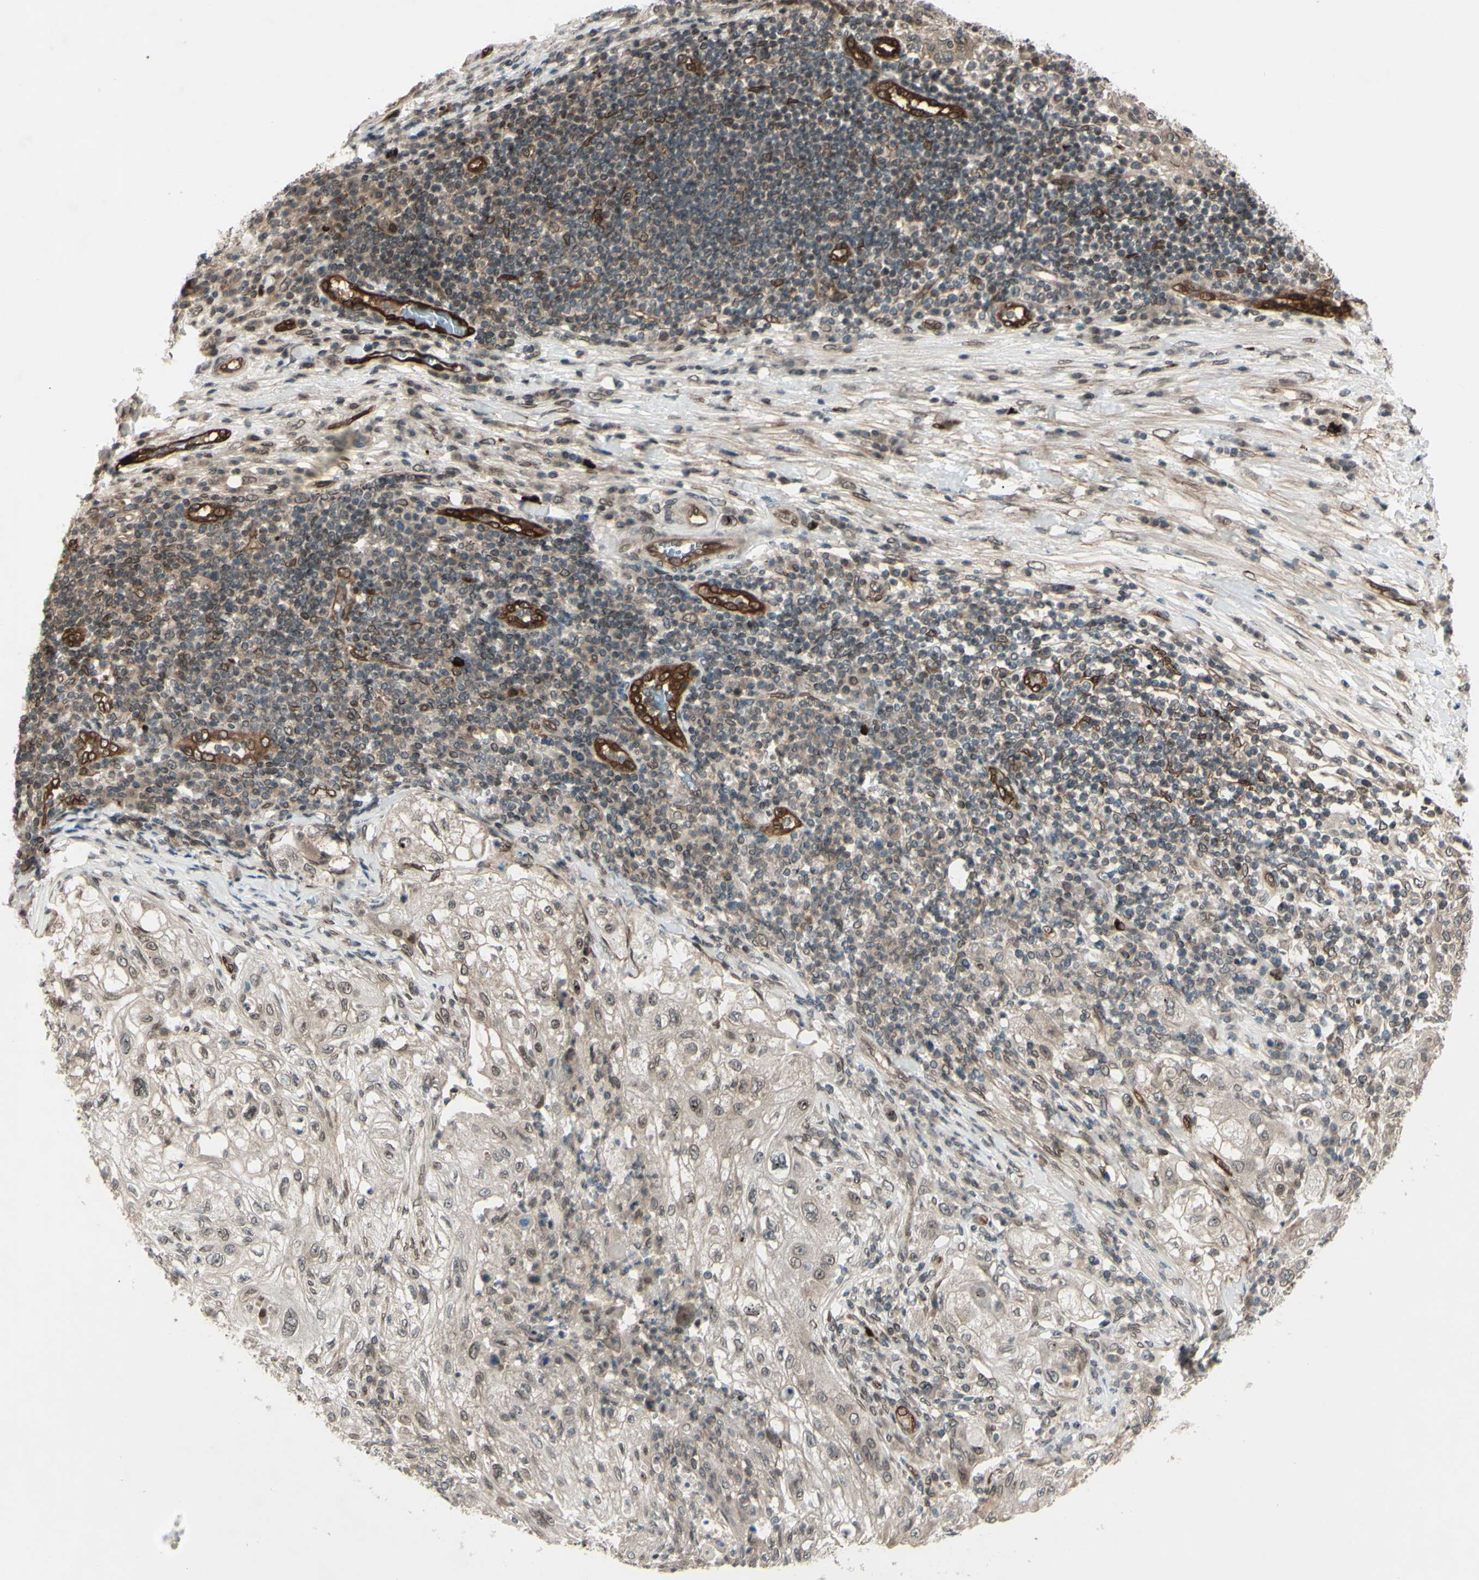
{"staining": {"intensity": "weak", "quantity": ">75%", "location": "cytoplasmic/membranous,nuclear"}, "tissue": "lung cancer", "cell_type": "Tumor cells", "image_type": "cancer", "snomed": [{"axis": "morphology", "description": "Inflammation, NOS"}, {"axis": "morphology", "description": "Squamous cell carcinoma, NOS"}, {"axis": "topography", "description": "Lymph node"}, {"axis": "topography", "description": "Soft tissue"}, {"axis": "topography", "description": "Lung"}], "caption": "This image demonstrates IHC staining of squamous cell carcinoma (lung), with low weak cytoplasmic/membranous and nuclear positivity in about >75% of tumor cells.", "gene": "MLF2", "patient": {"sex": "male", "age": 66}}